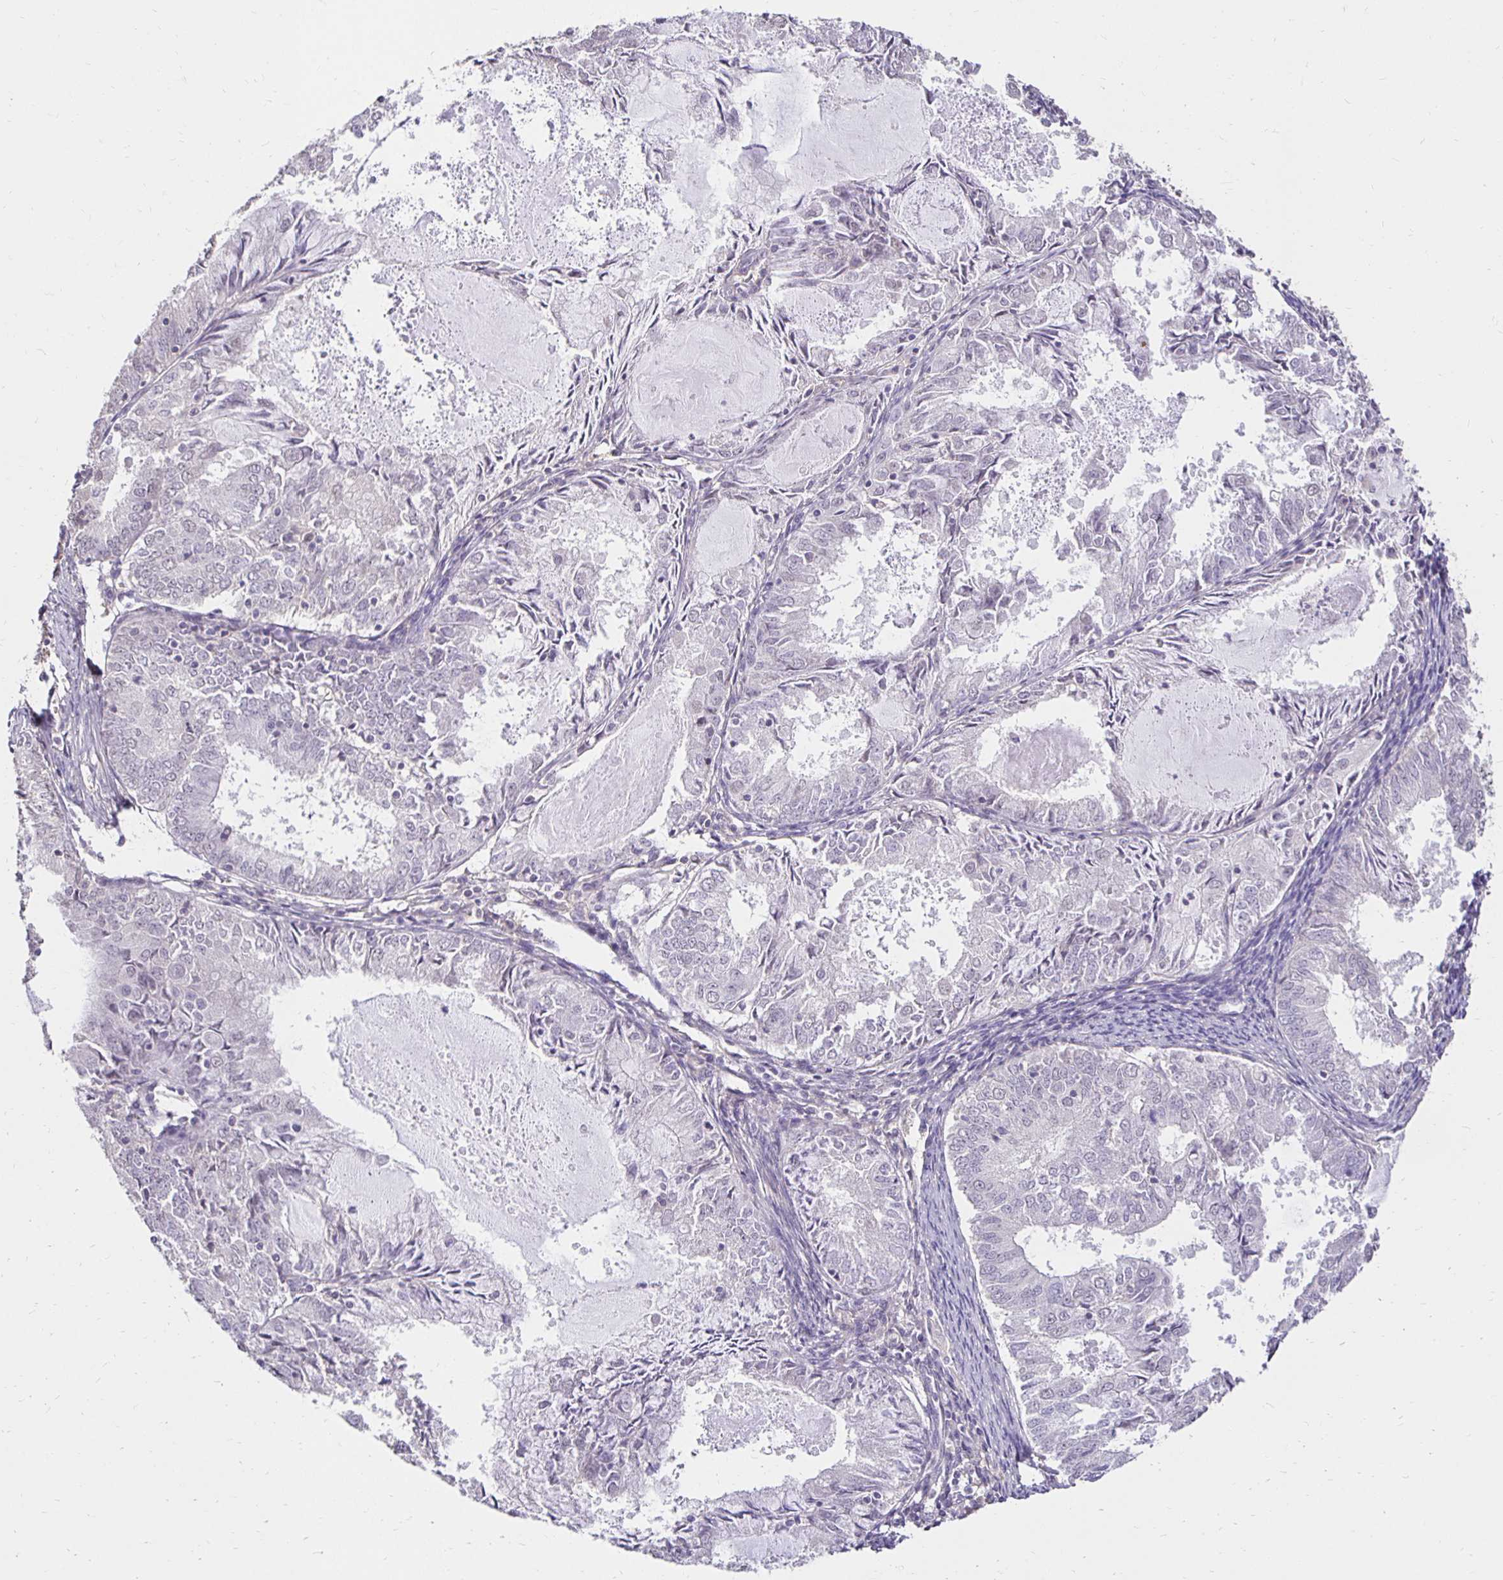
{"staining": {"intensity": "negative", "quantity": "none", "location": "none"}, "tissue": "endometrial cancer", "cell_type": "Tumor cells", "image_type": "cancer", "snomed": [{"axis": "morphology", "description": "Adenocarcinoma, NOS"}, {"axis": "topography", "description": "Endometrium"}], "caption": "A micrograph of endometrial cancer stained for a protein exhibits no brown staining in tumor cells. Brightfield microscopy of IHC stained with DAB (brown) and hematoxylin (blue), captured at high magnification.", "gene": "PNPLA3", "patient": {"sex": "female", "age": 57}}